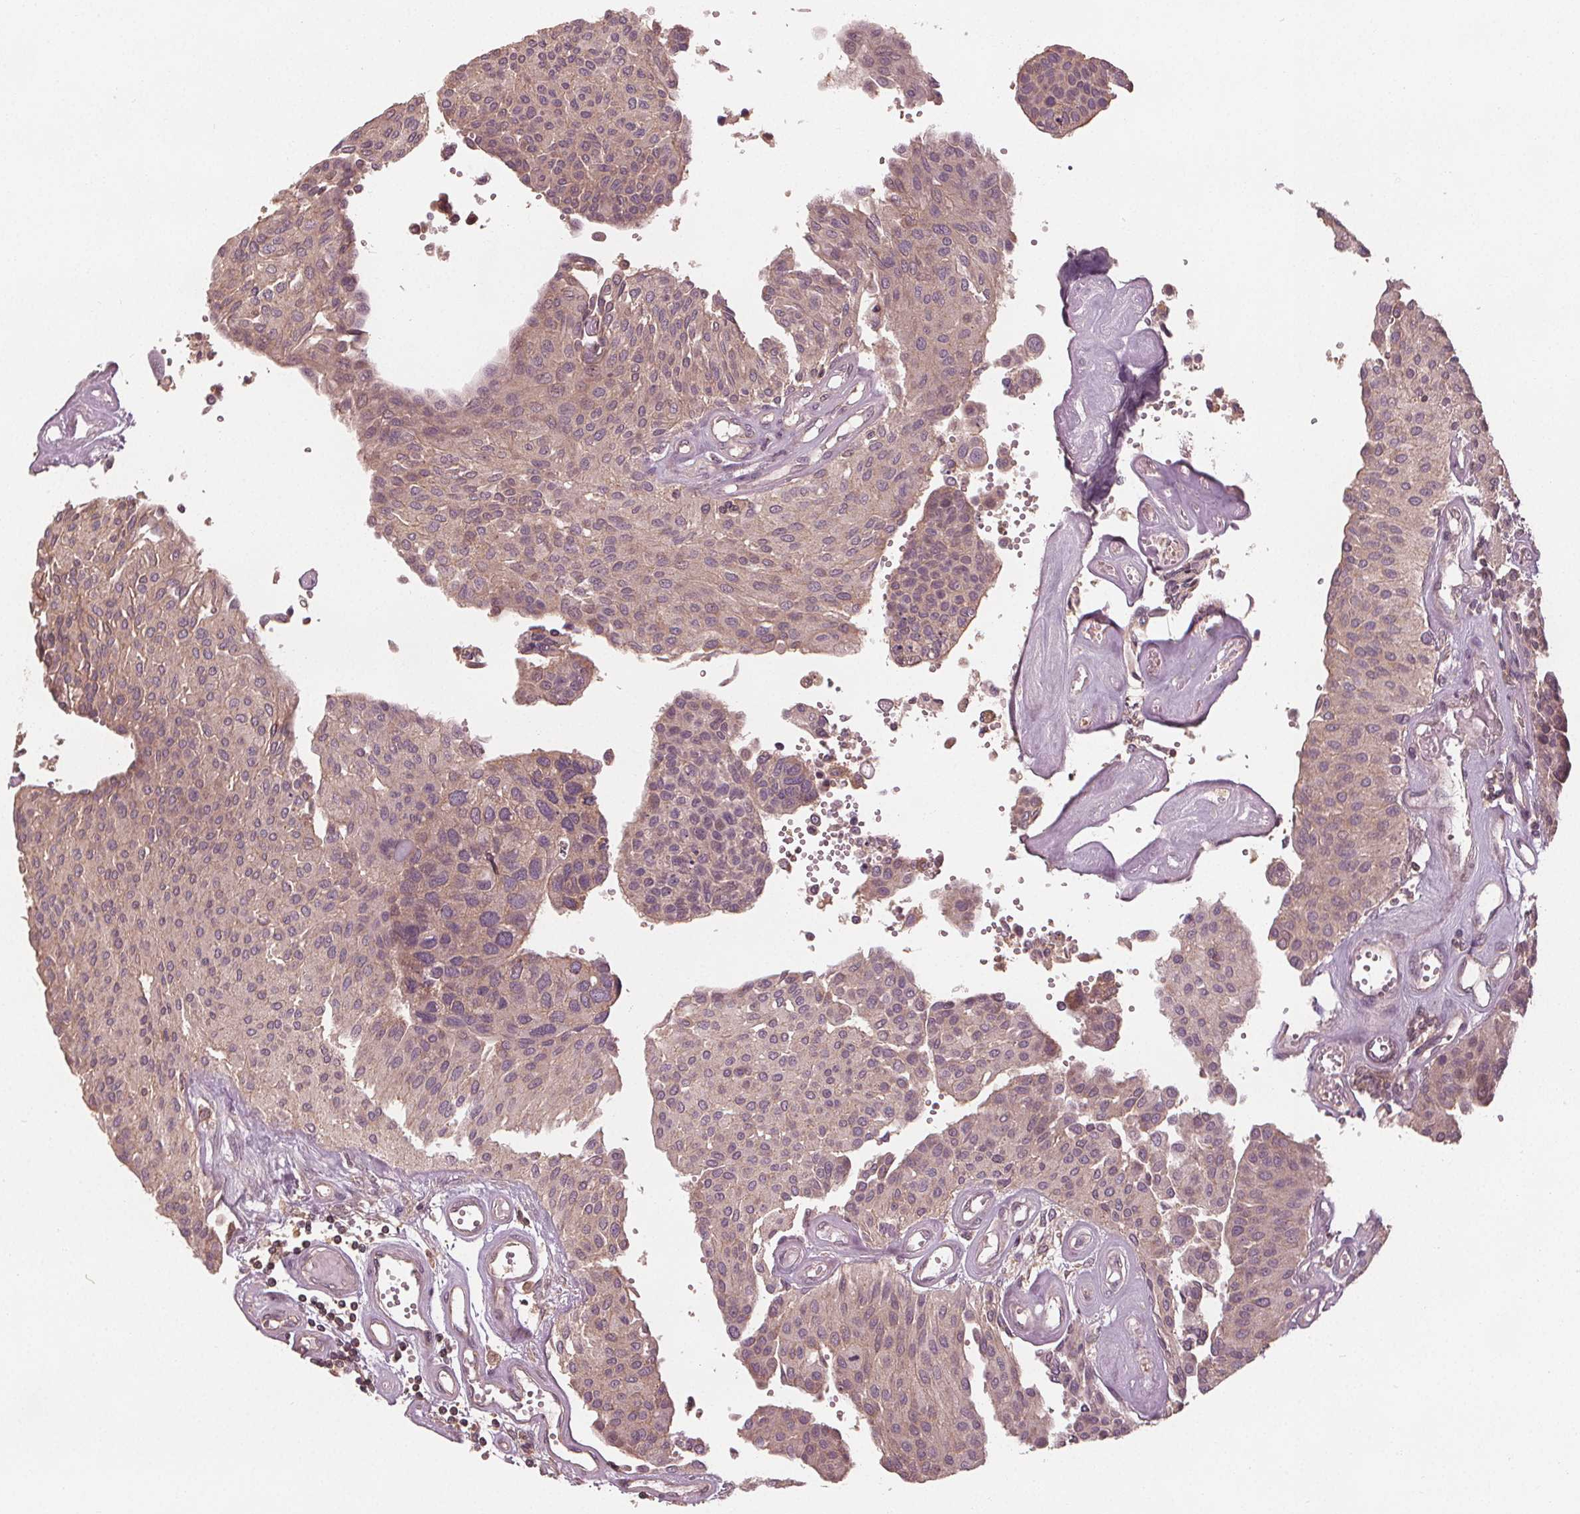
{"staining": {"intensity": "weak", "quantity": "<25%", "location": "cytoplasmic/membranous"}, "tissue": "urothelial cancer", "cell_type": "Tumor cells", "image_type": "cancer", "snomed": [{"axis": "morphology", "description": "Urothelial carcinoma, NOS"}, {"axis": "topography", "description": "Urinary bladder"}], "caption": "IHC histopathology image of neoplastic tissue: transitional cell carcinoma stained with DAB shows no significant protein staining in tumor cells. (Brightfield microscopy of DAB immunohistochemistry at high magnification).", "gene": "GNB2", "patient": {"sex": "male", "age": 55}}